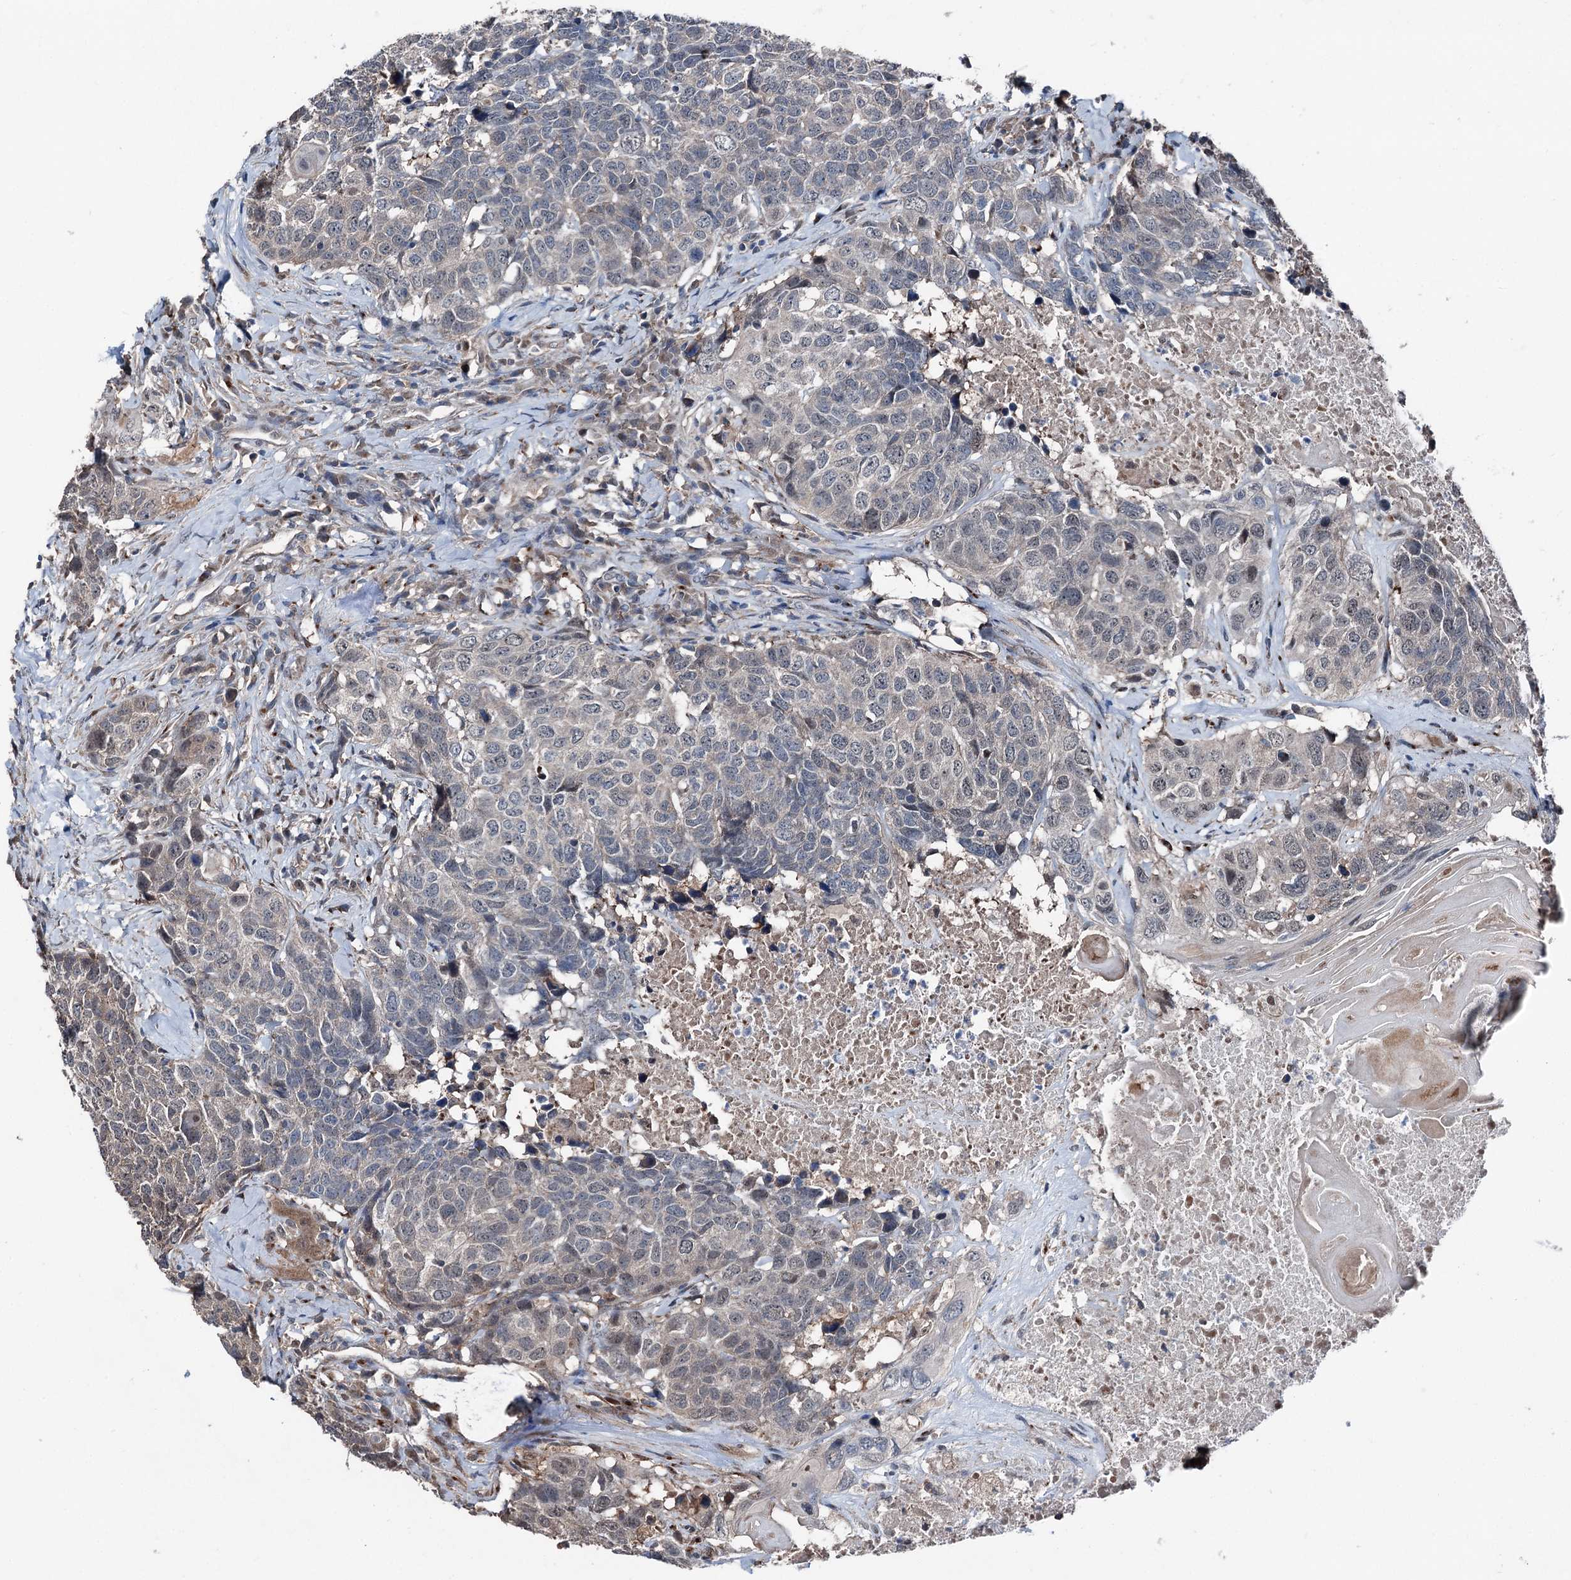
{"staining": {"intensity": "negative", "quantity": "none", "location": "none"}, "tissue": "head and neck cancer", "cell_type": "Tumor cells", "image_type": "cancer", "snomed": [{"axis": "morphology", "description": "Squamous cell carcinoma, NOS"}, {"axis": "topography", "description": "Head-Neck"}], "caption": "Tumor cells are negative for protein expression in human head and neck cancer.", "gene": "PSMD13", "patient": {"sex": "male", "age": 66}}